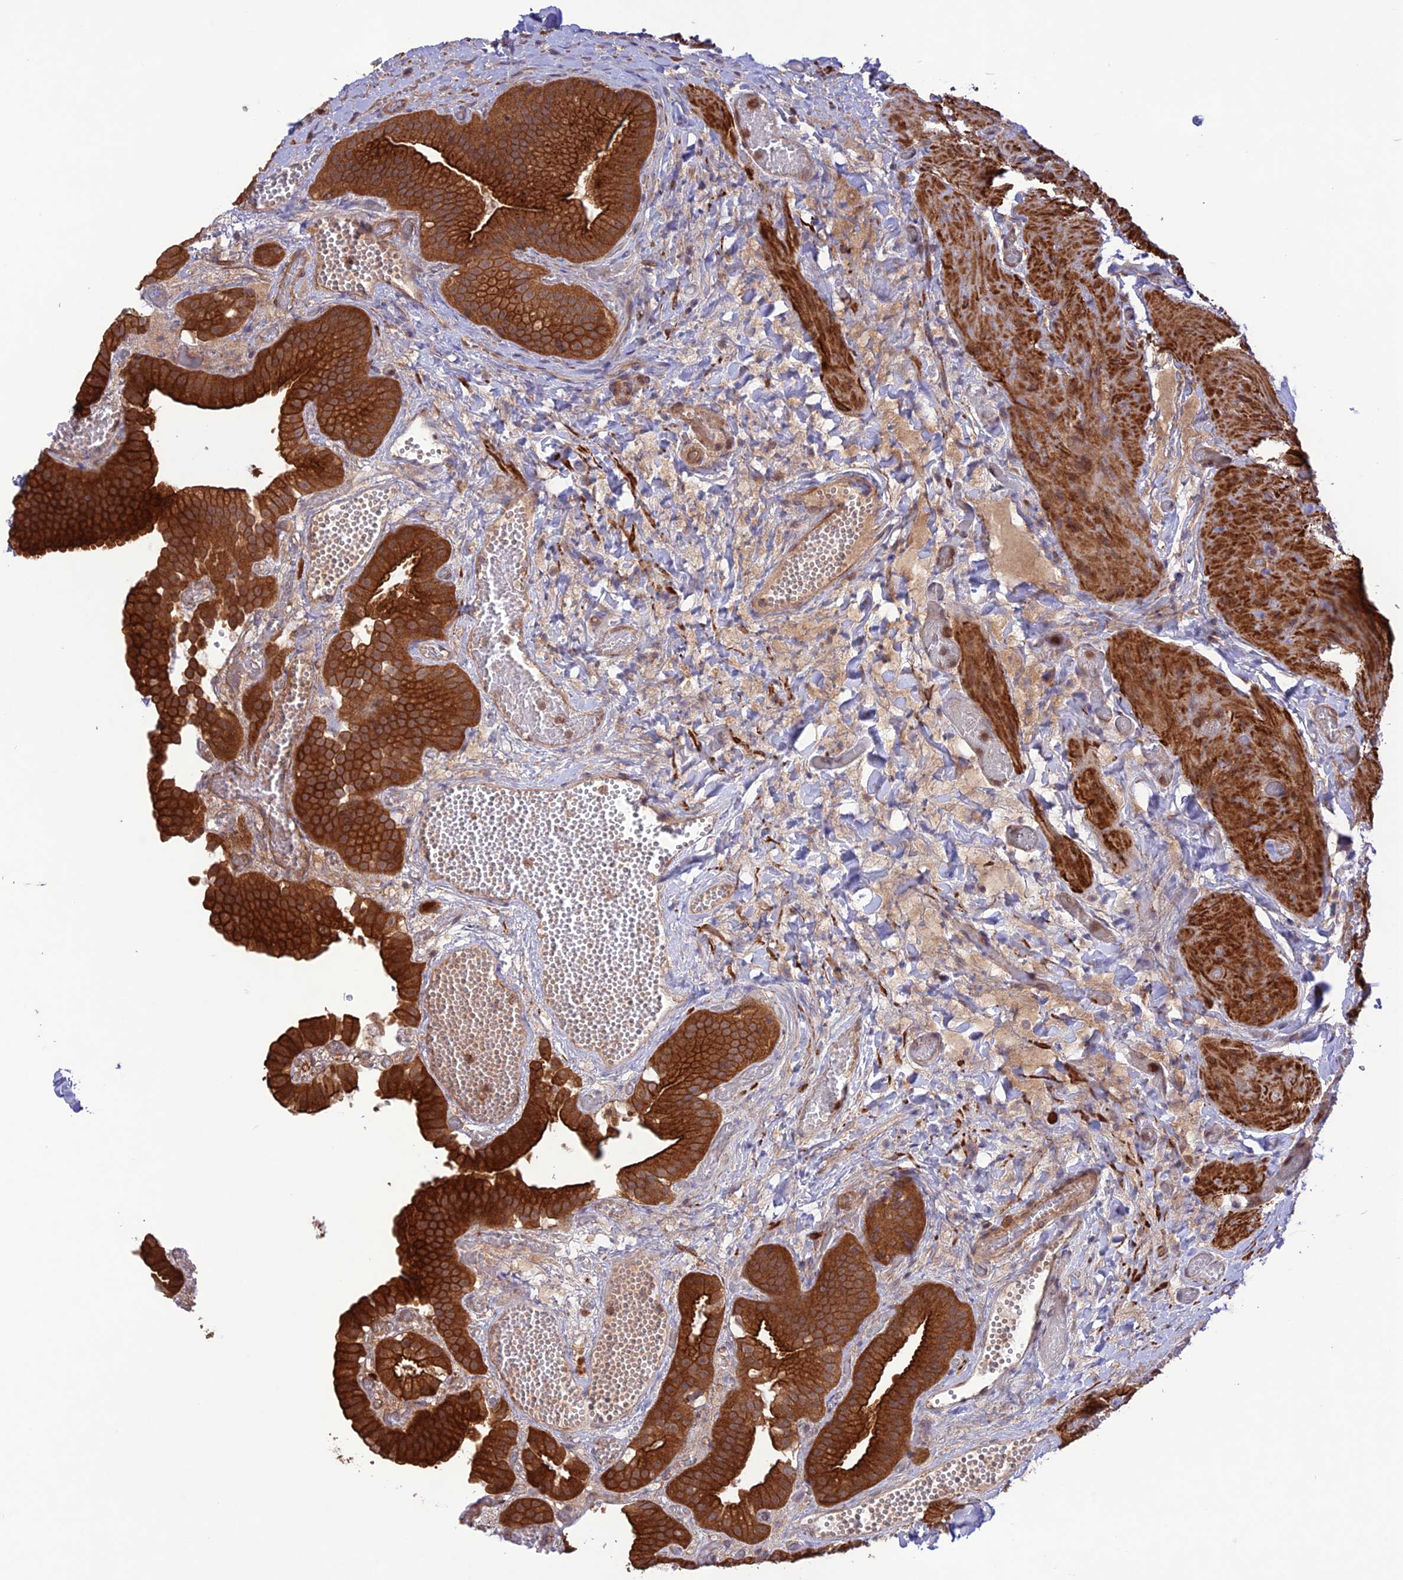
{"staining": {"intensity": "strong", "quantity": ">75%", "location": "cytoplasmic/membranous"}, "tissue": "gallbladder", "cell_type": "Glandular cells", "image_type": "normal", "snomed": [{"axis": "morphology", "description": "Normal tissue, NOS"}, {"axis": "topography", "description": "Gallbladder"}], "caption": "DAB immunohistochemical staining of normal human gallbladder reveals strong cytoplasmic/membranous protein expression in approximately >75% of glandular cells.", "gene": "FCHSD1", "patient": {"sex": "female", "age": 64}}